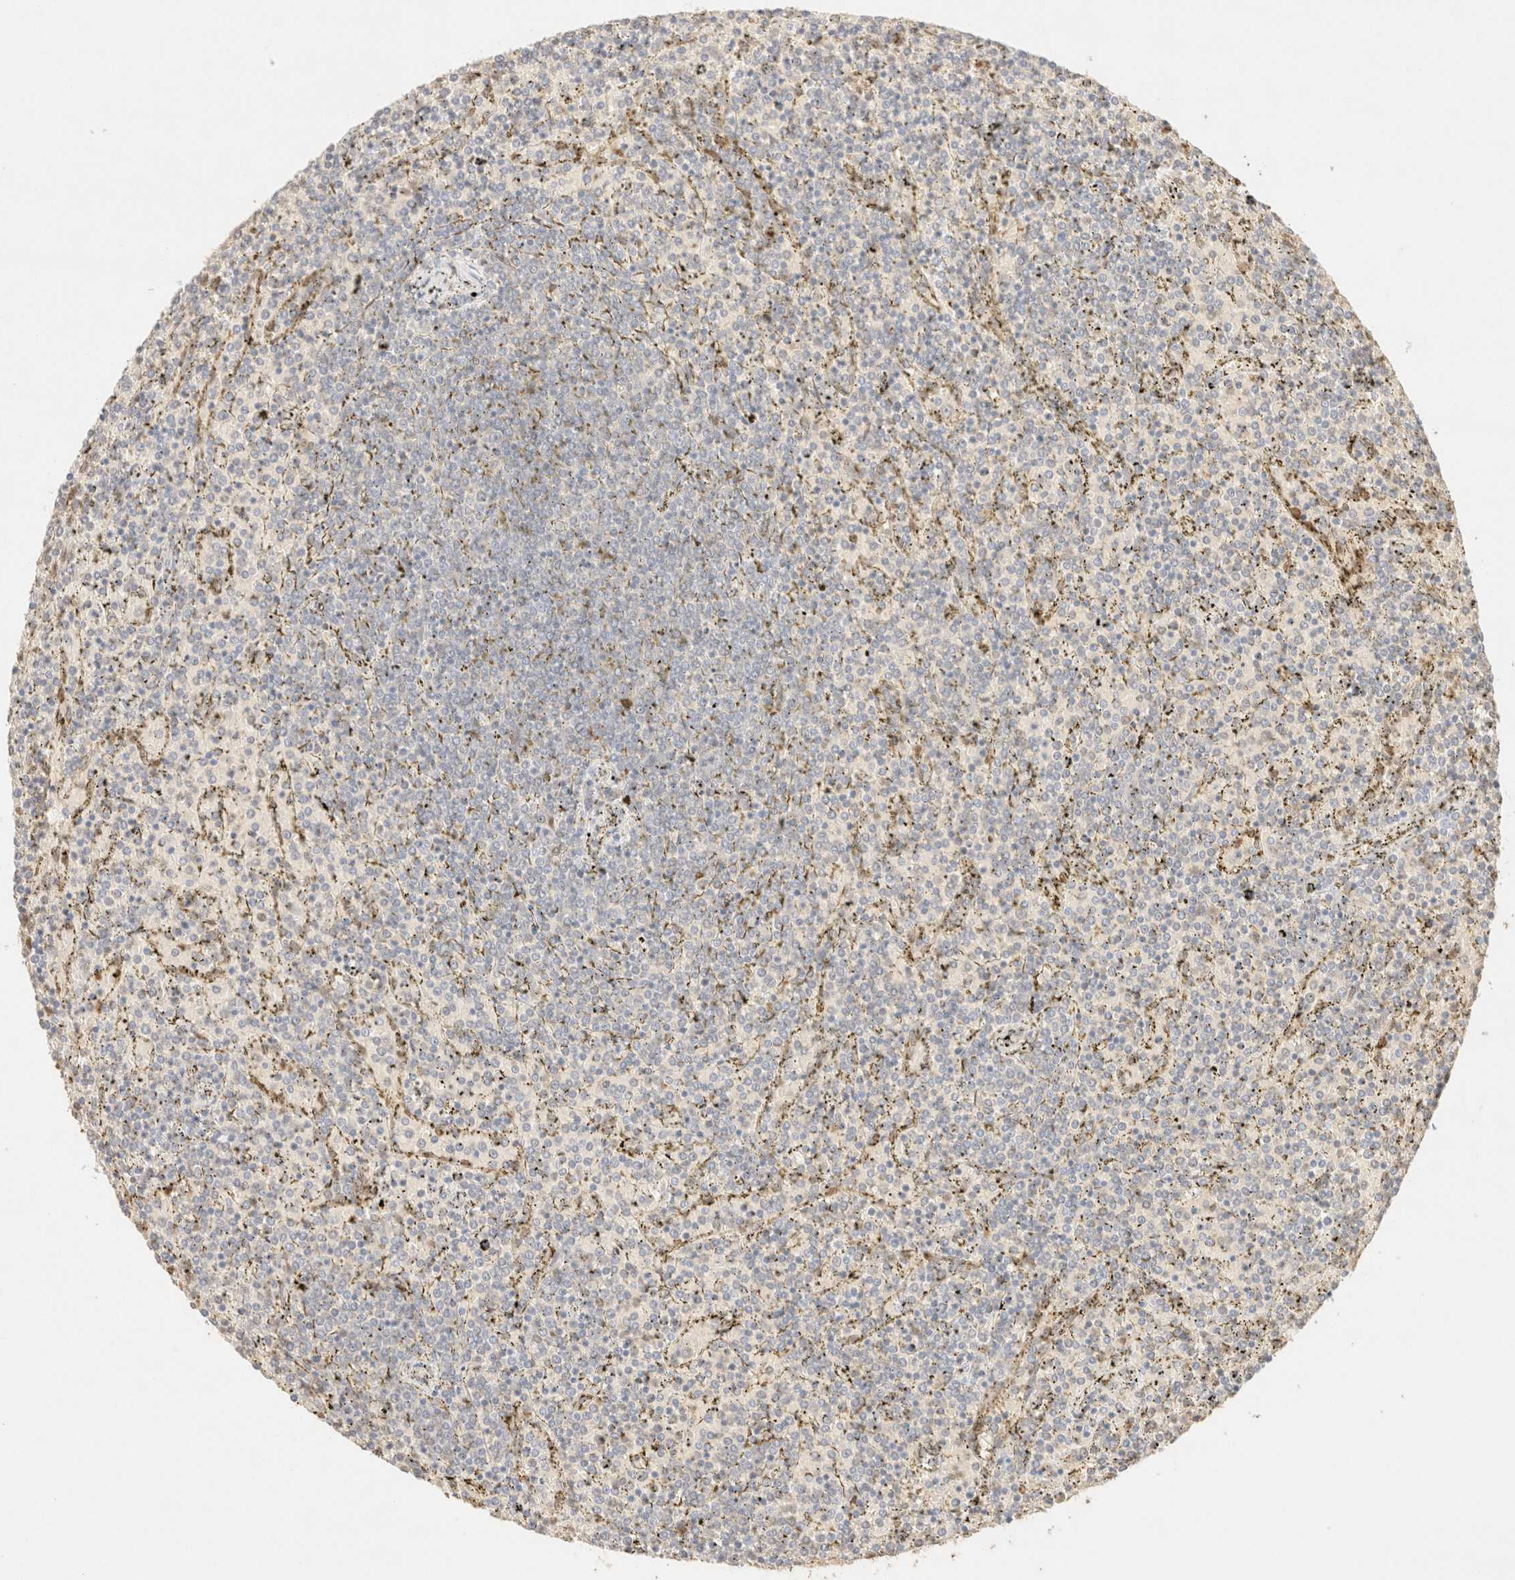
{"staining": {"intensity": "negative", "quantity": "none", "location": "none"}, "tissue": "lymphoma", "cell_type": "Tumor cells", "image_type": "cancer", "snomed": [{"axis": "morphology", "description": "Malignant lymphoma, non-Hodgkin's type, Low grade"}, {"axis": "topography", "description": "Spleen"}], "caption": "DAB (3,3'-diaminobenzidine) immunohistochemical staining of human low-grade malignant lymphoma, non-Hodgkin's type reveals no significant staining in tumor cells.", "gene": "S100A13", "patient": {"sex": "female", "age": 77}}